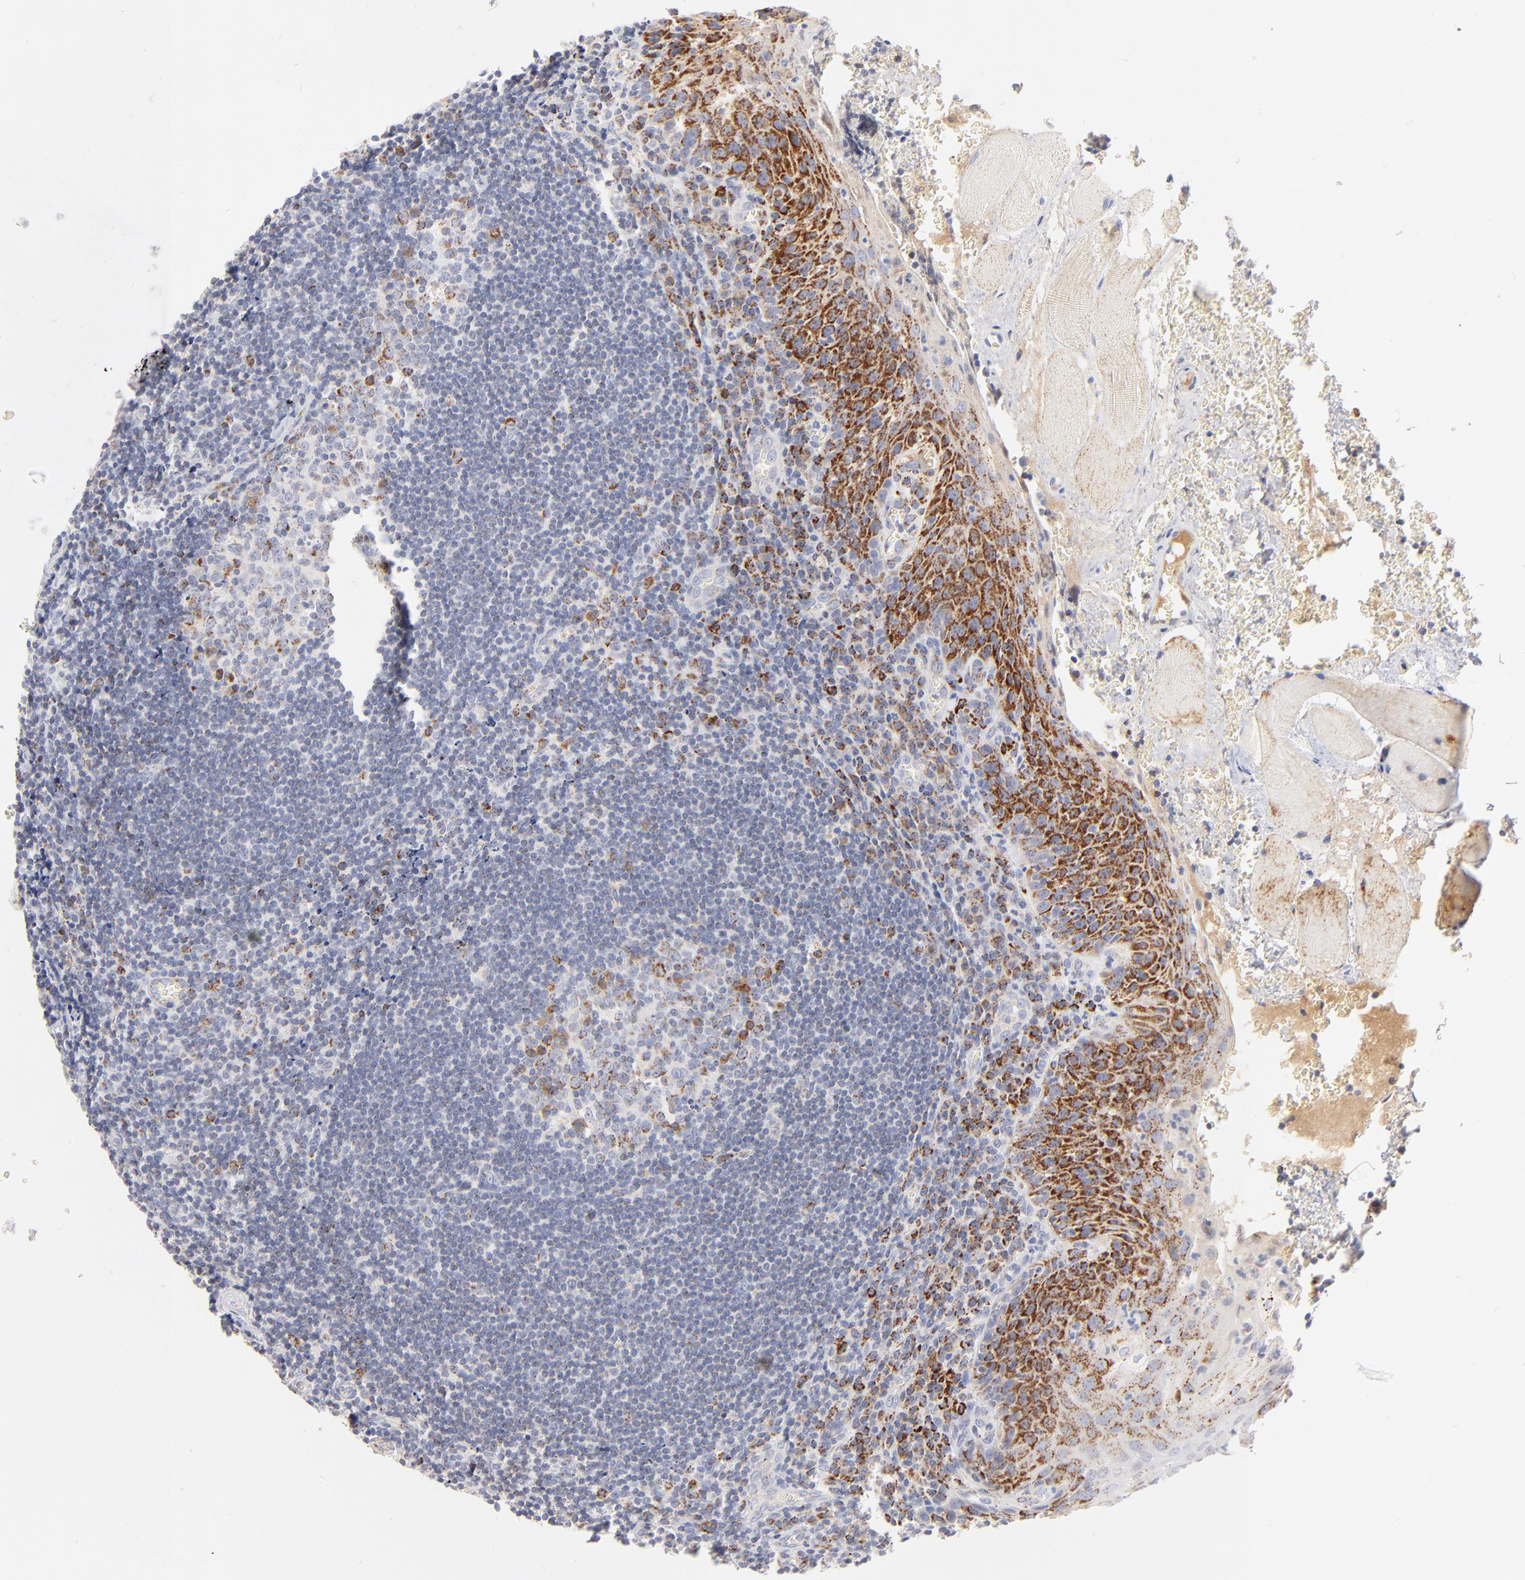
{"staining": {"intensity": "moderate", "quantity": "25%-75%", "location": "cytoplasmic/membranous"}, "tissue": "tonsil", "cell_type": "Germinal center cells", "image_type": "normal", "snomed": [{"axis": "morphology", "description": "Normal tissue, NOS"}, {"axis": "topography", "description": "Tonsil"}], "caption": "This is a photomicrograph of IHC staining of benign tonsil, which shows moderate positivity in the cytoplasmic/membranous of germinal center cells.", "gene": "DLAT", "patient": {"sex": "male", "age": 20}}